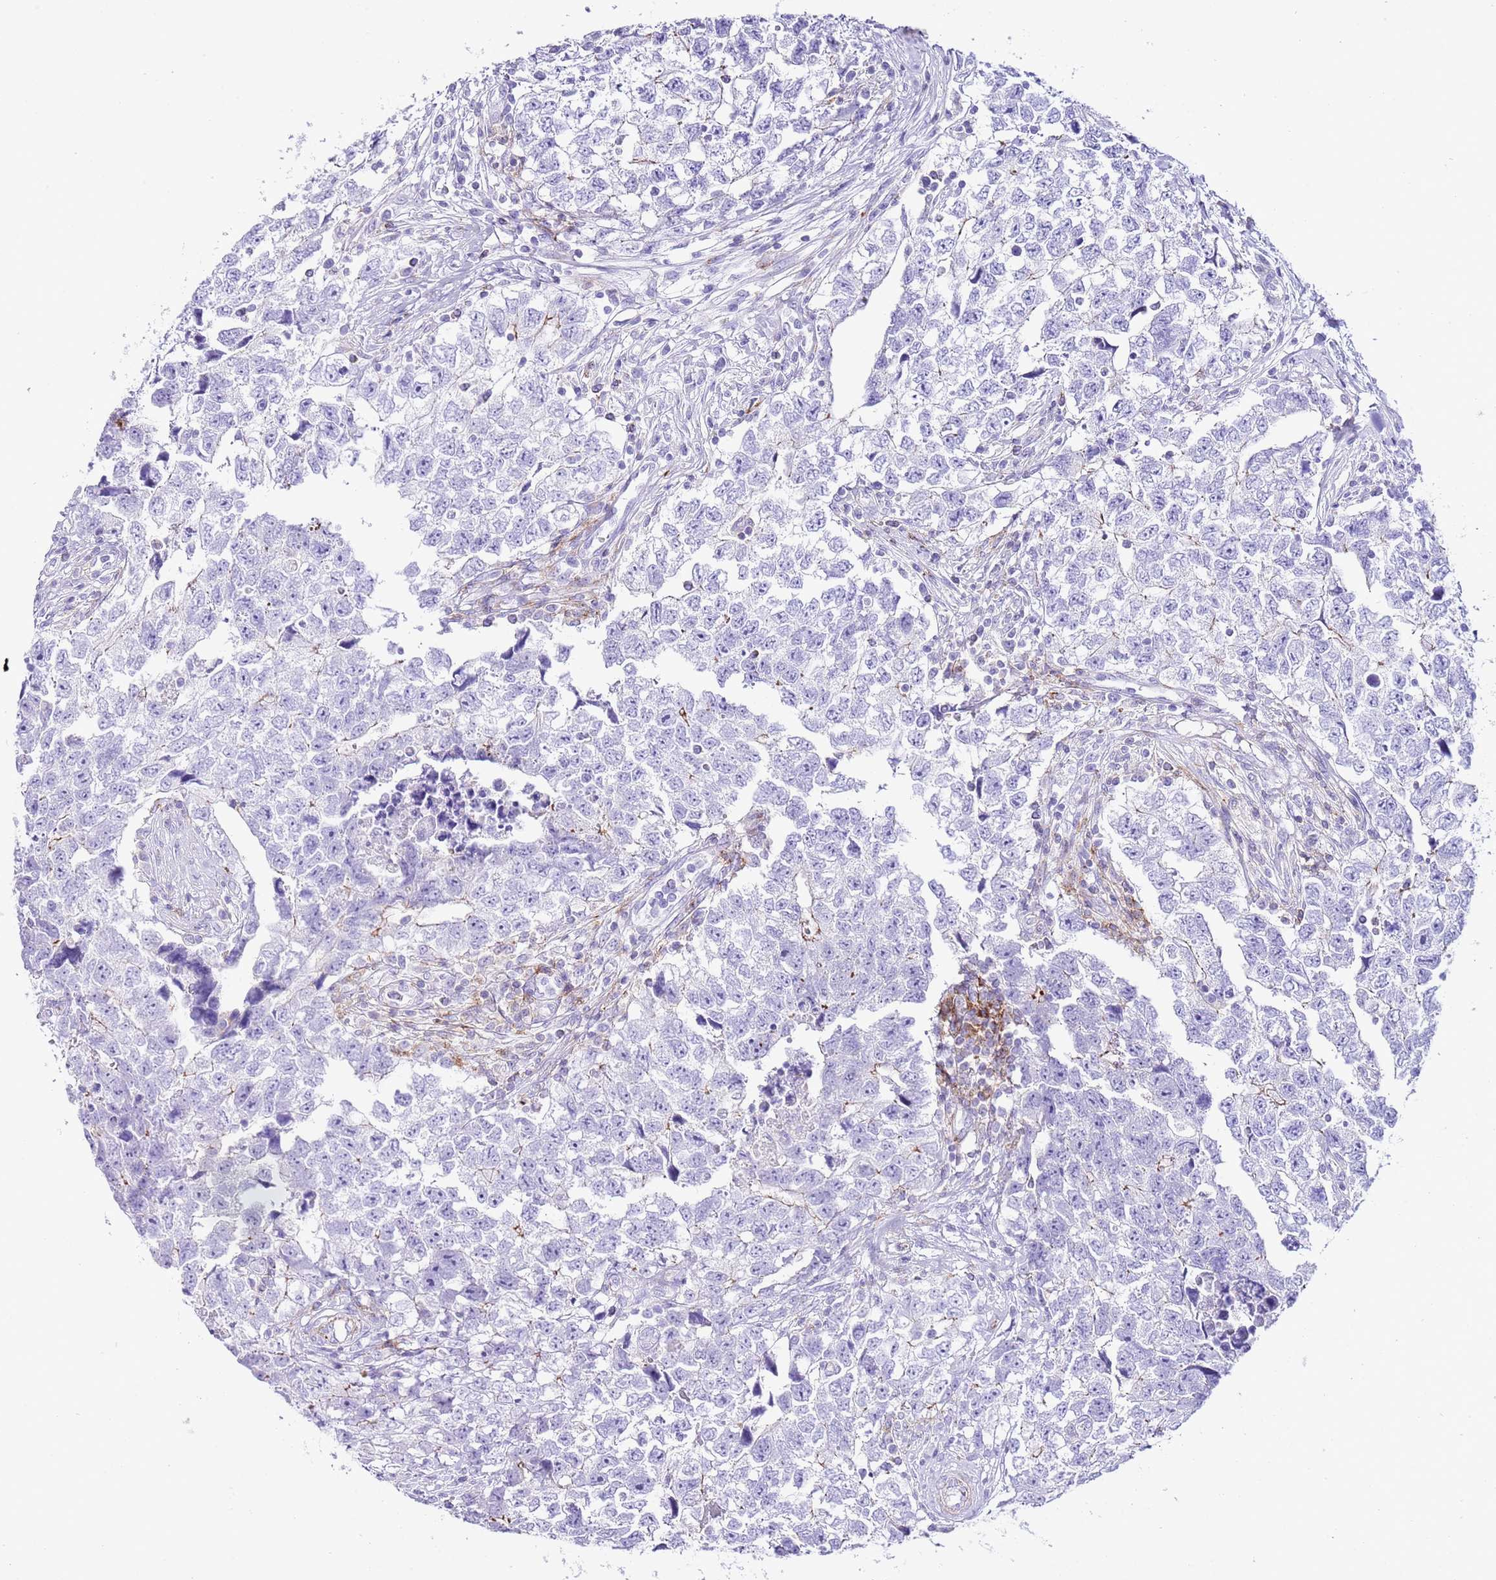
{"staining": {"intensity": "moderate", "quantity": "<25%", "location": "cytoplasmic/membranous"}, "tissue": "testis cancer", "cell_type": "Tumor cells", "image_type": "cancer", "snomed": [{"axis": "morphology", "description": "Carcinoma, Embryonal, NOS"}, {"axis": "topography", "description": "Testis"}], "caption": "High-magnification brightfield microscopy of testis embryonal carcinoma stained with DAB (3,3'-diaminobenzidine) (brown) and counterstained with hematoxylin (blue). tumor cells exhibit moderate cytoplasmic/membranous expression is present in about<25% of cells. (DAB (3,3'-diaminobenzidine) IHC, brown staining for protein, blue staining for nuclei).", "gene": "ALDH3A1", "patient": {"sex": "male", "age": 22}}